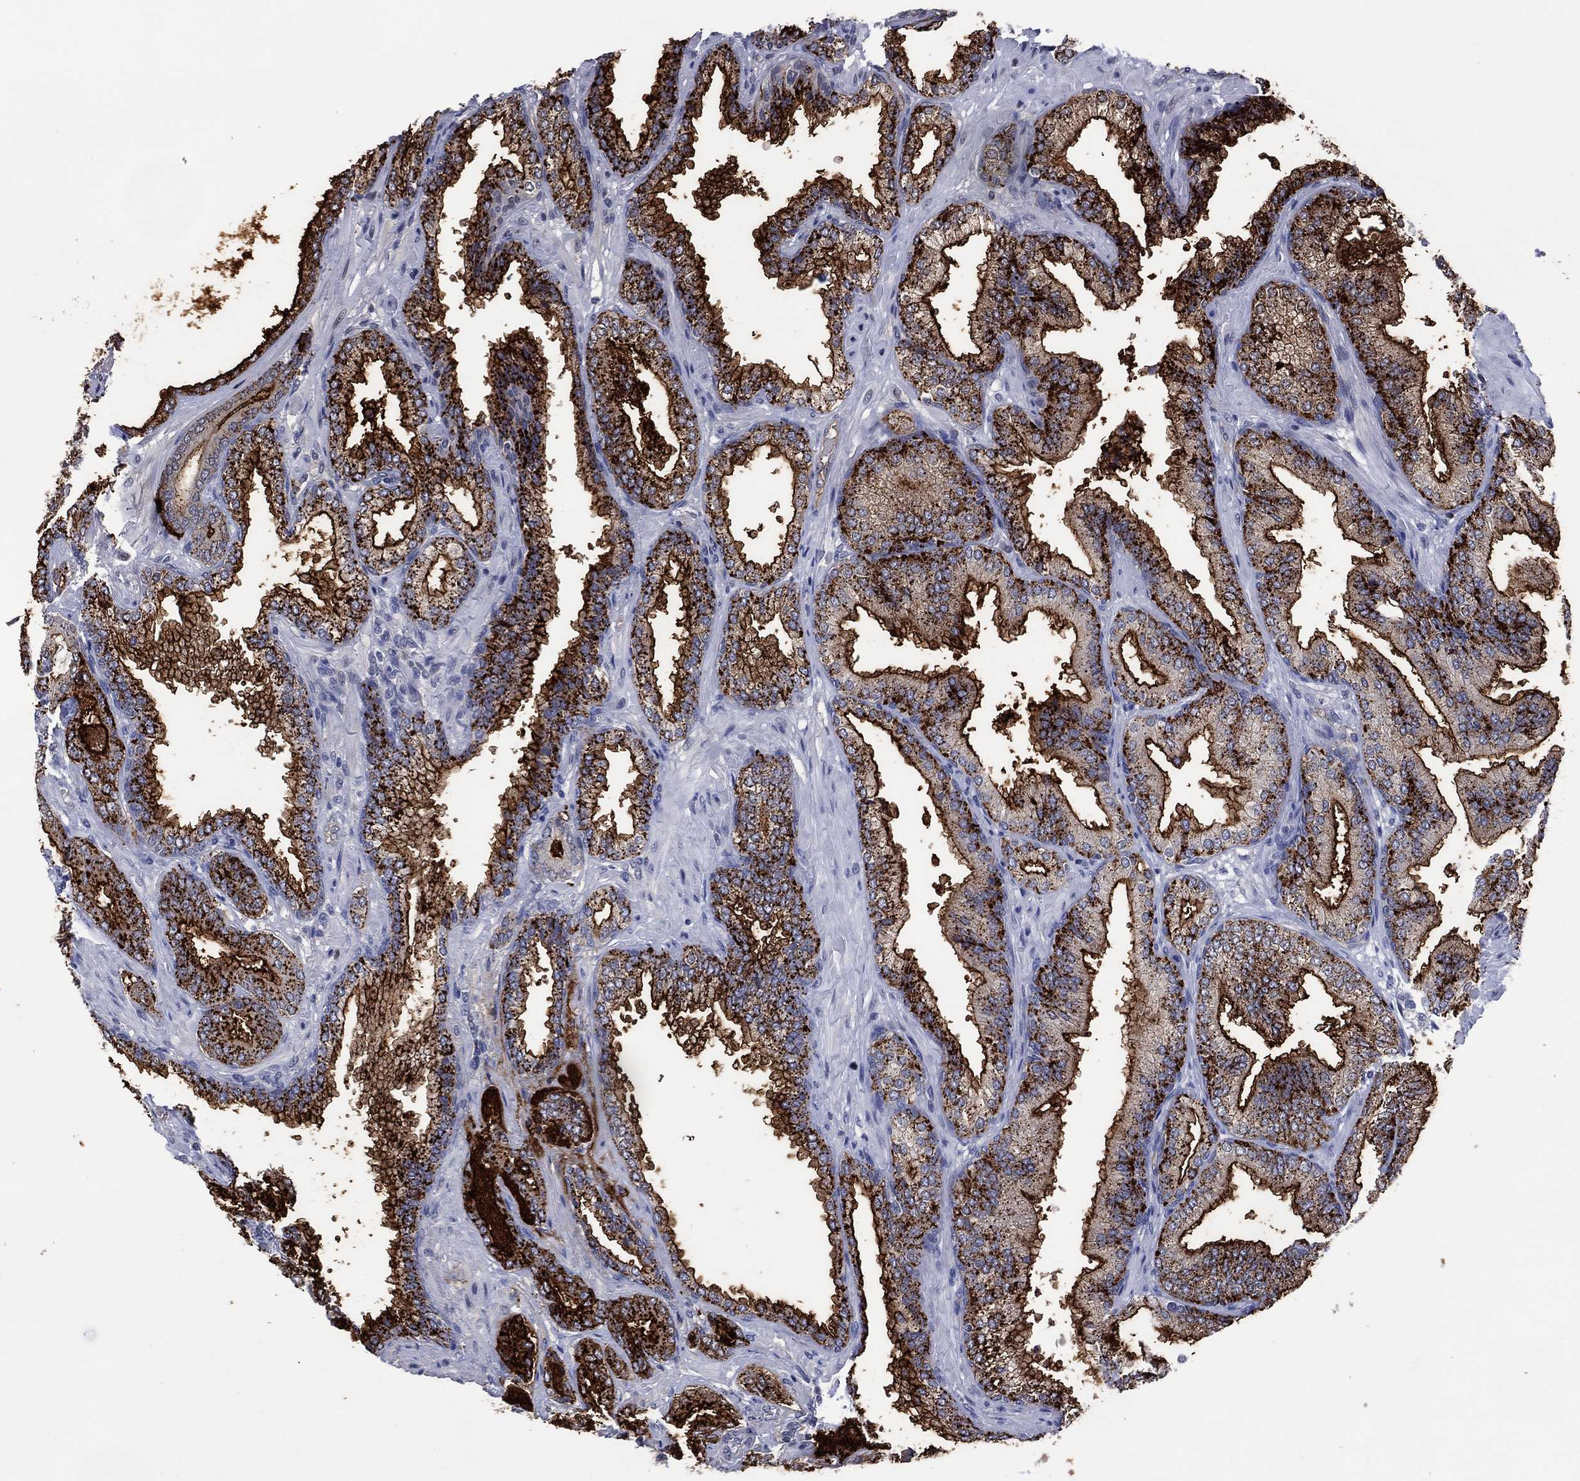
{"staining": {"intensity": "strong", "quantity": ">75%", "location": "cytoplasmic/membranous"}, "tissue": "prostate cancer", "cell_type": "Tumor cells", "image_type": "cancer", "snomed": [{"axis": "morphology", "description": "Adenocarcinoma, Low grade"}, {"axis": "topography", "description": "Prostate"}], "caption": "A histopathology image of human prostate cancer stained for a protein shows strong cytoplasmic/membranous brown staining in tumor cells.", "gene": "DPP4", "patient": {"sex": "male", "age": 68}}